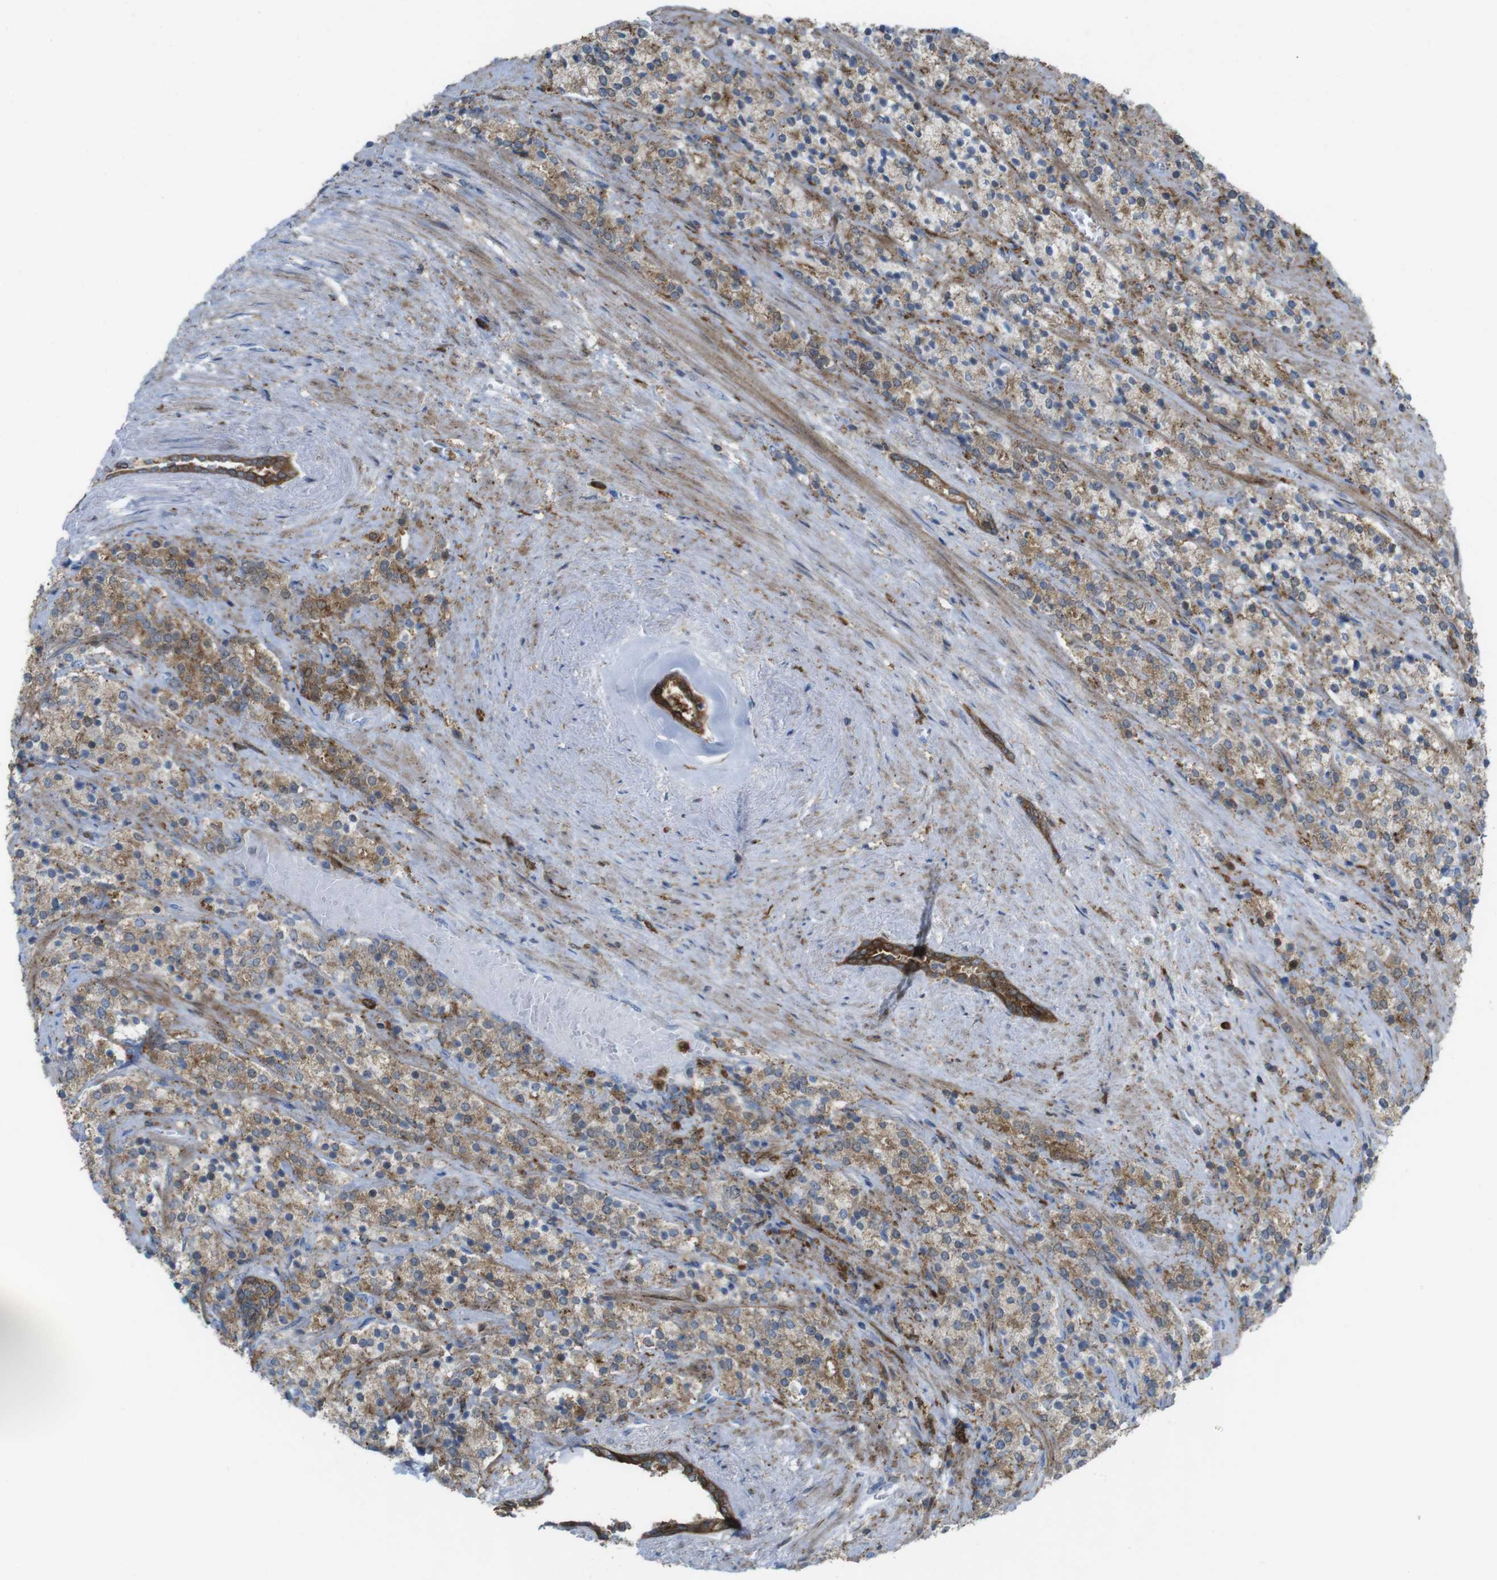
{"staining": {"intensity": "moderate", "quantity": ">75%", "location": "cytoplasmic/membranous"}, "tissue": "prostate cancer", "cell_type": "Tumor cells", "image_type": "cancer", "snomed": [{"axis": "morphology", "description": "Adenocarcinoma, High grade"}, {"axis": "topography", "description": "Prostate"}], "caption": "The histopathology image shows staining of prostate cancer (adenocarcinoma (high-grade)), revealing moderate cytoplasmic/membranous protein staining (brown color) within tumor cells.", "gene": "PRKCD", "patient": {"sex": "male", "age": 71}}